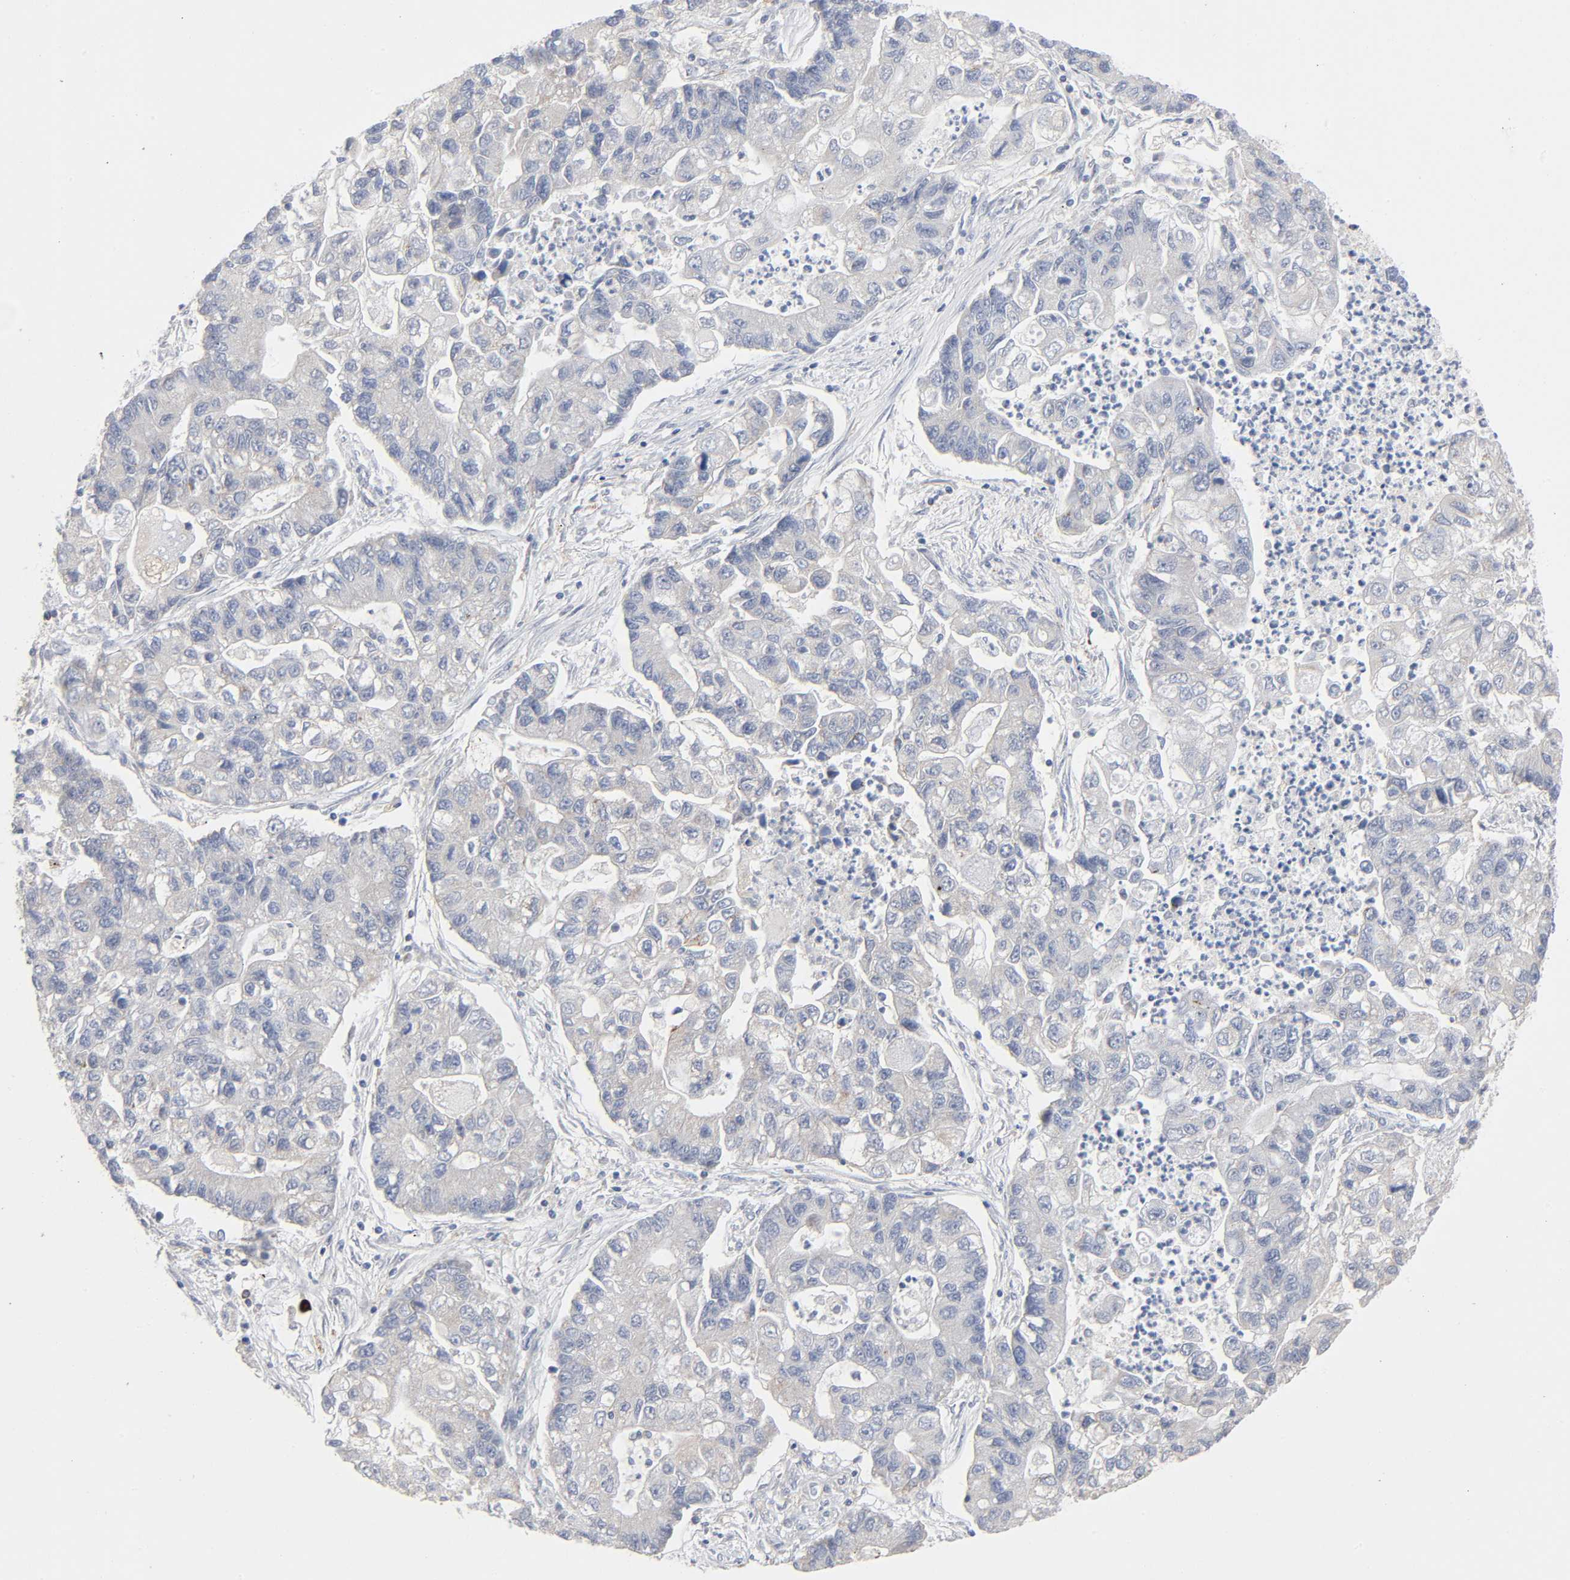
{"staining": {"intensity": "weak", "quantity": "<25%", "location": "cytoplasmic/membranous"}, "tissue": "lung cancer", "cell_type": "Tumor cells", "image_type": "cancer", "snomed": [{"axis": "morphology", "description": "Adenocarcinoma, NOS"}, {"axis": "topography", "description": "Lung"}], "caption": "High power microscopy micrograph of an immunohistochemistry (IHC) micrograph of adenocarcinoma (lung), revealing no significant expression in tumor cells.", "gene": "SYT16", "patient": {"sex": "female", "age": 51}}